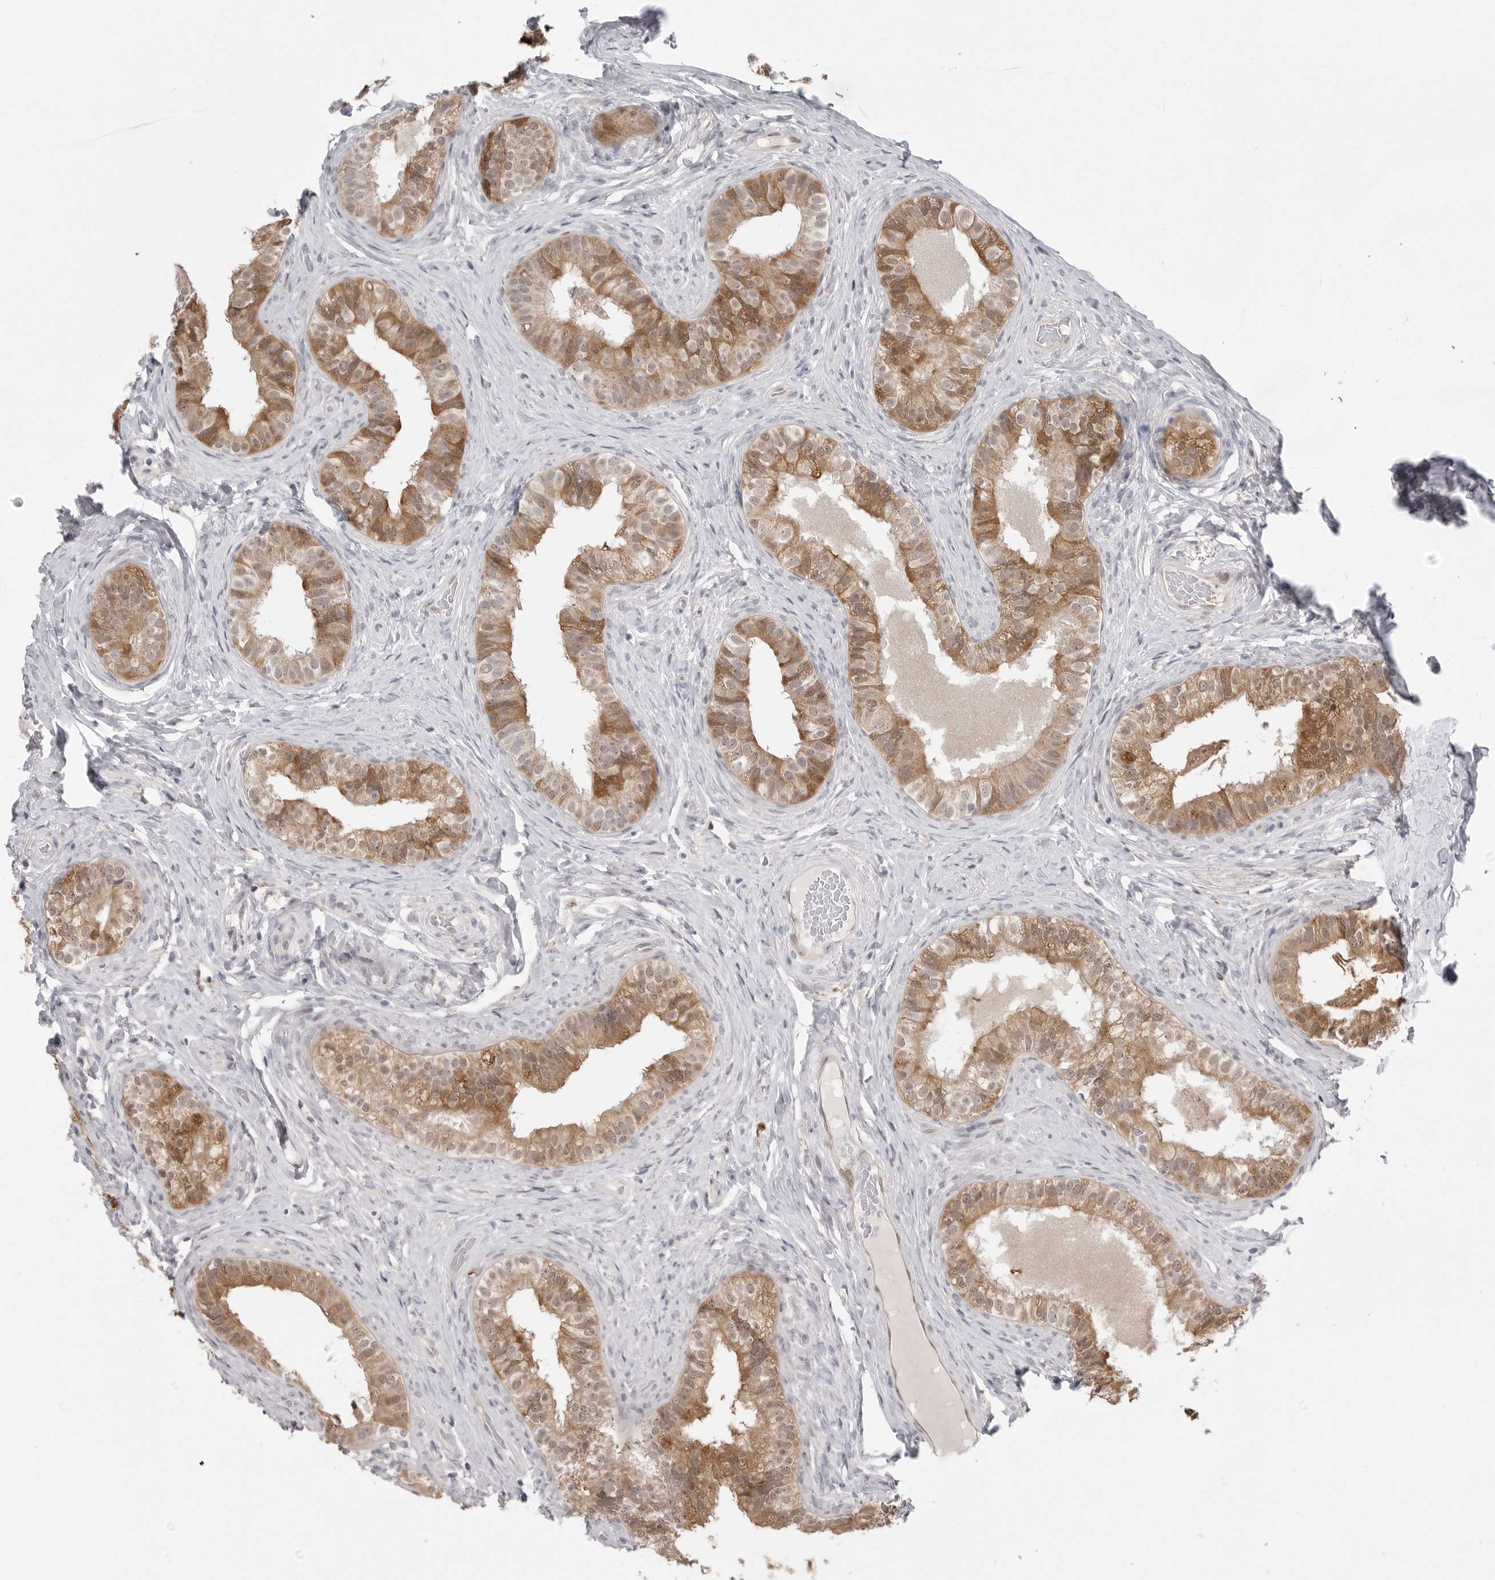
{"staining": {"intensity": "moderate", "quantity": ">75%", "location": "cytoplasmic/membranous,nuclear"}, "tissue": "epididymis", "cell_type": "Glandular cells", "image_type": "normal", "snomed": [{"axis": "morphology", "description": "Normal tissue, NOS"}, {"axis": "topography", "description": "Epididymis"}], "caption": "Epididymis stained with IHC displays moderate cytoplasmic/membranous,nuclear staining in approximately >75% of glandular cells.", "gene": "PNPO", "patient": {"sex": "male", "age": 49}}